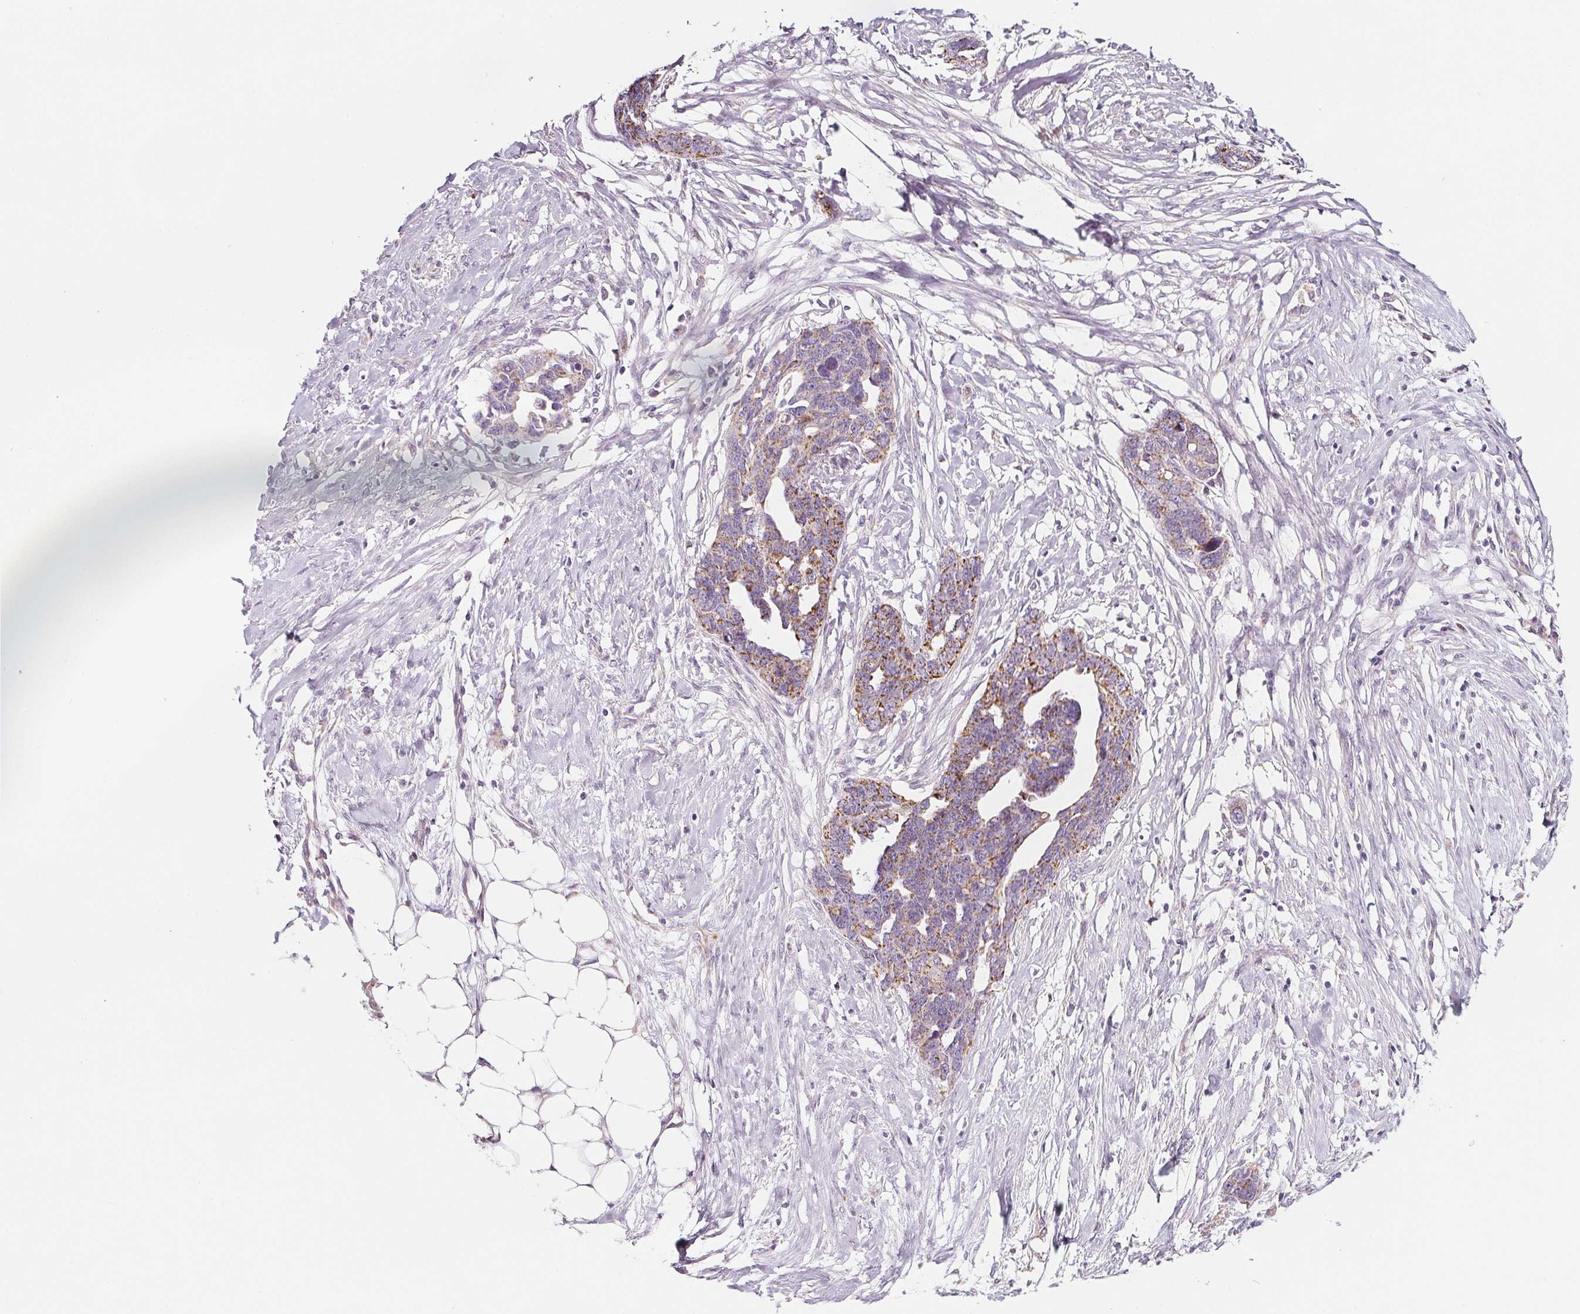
{"staining": {"intensity": "moderate", "quantity": "25%-75%", "location": "cytoplasmic/membranous"}, "tissue": "ovarian cancer", "cell_type": "Tumor cells", "image_type": "cancer", "snomed": [{"axis": "morphology", "description": "Cystadenocarcinoma, serous, NOS"}, {"axis": "topography", "description": "Ovary"}], "caption": "This image exhibits immunohistochemistry staining of ovarian serous cystadenocarcinoma, with medium moderate cytoplasmic/membranous staining in approximately 25%-75% of tumor cells.", "gene": "IL17C", "patient": {"sex": "female", "age": 69}}